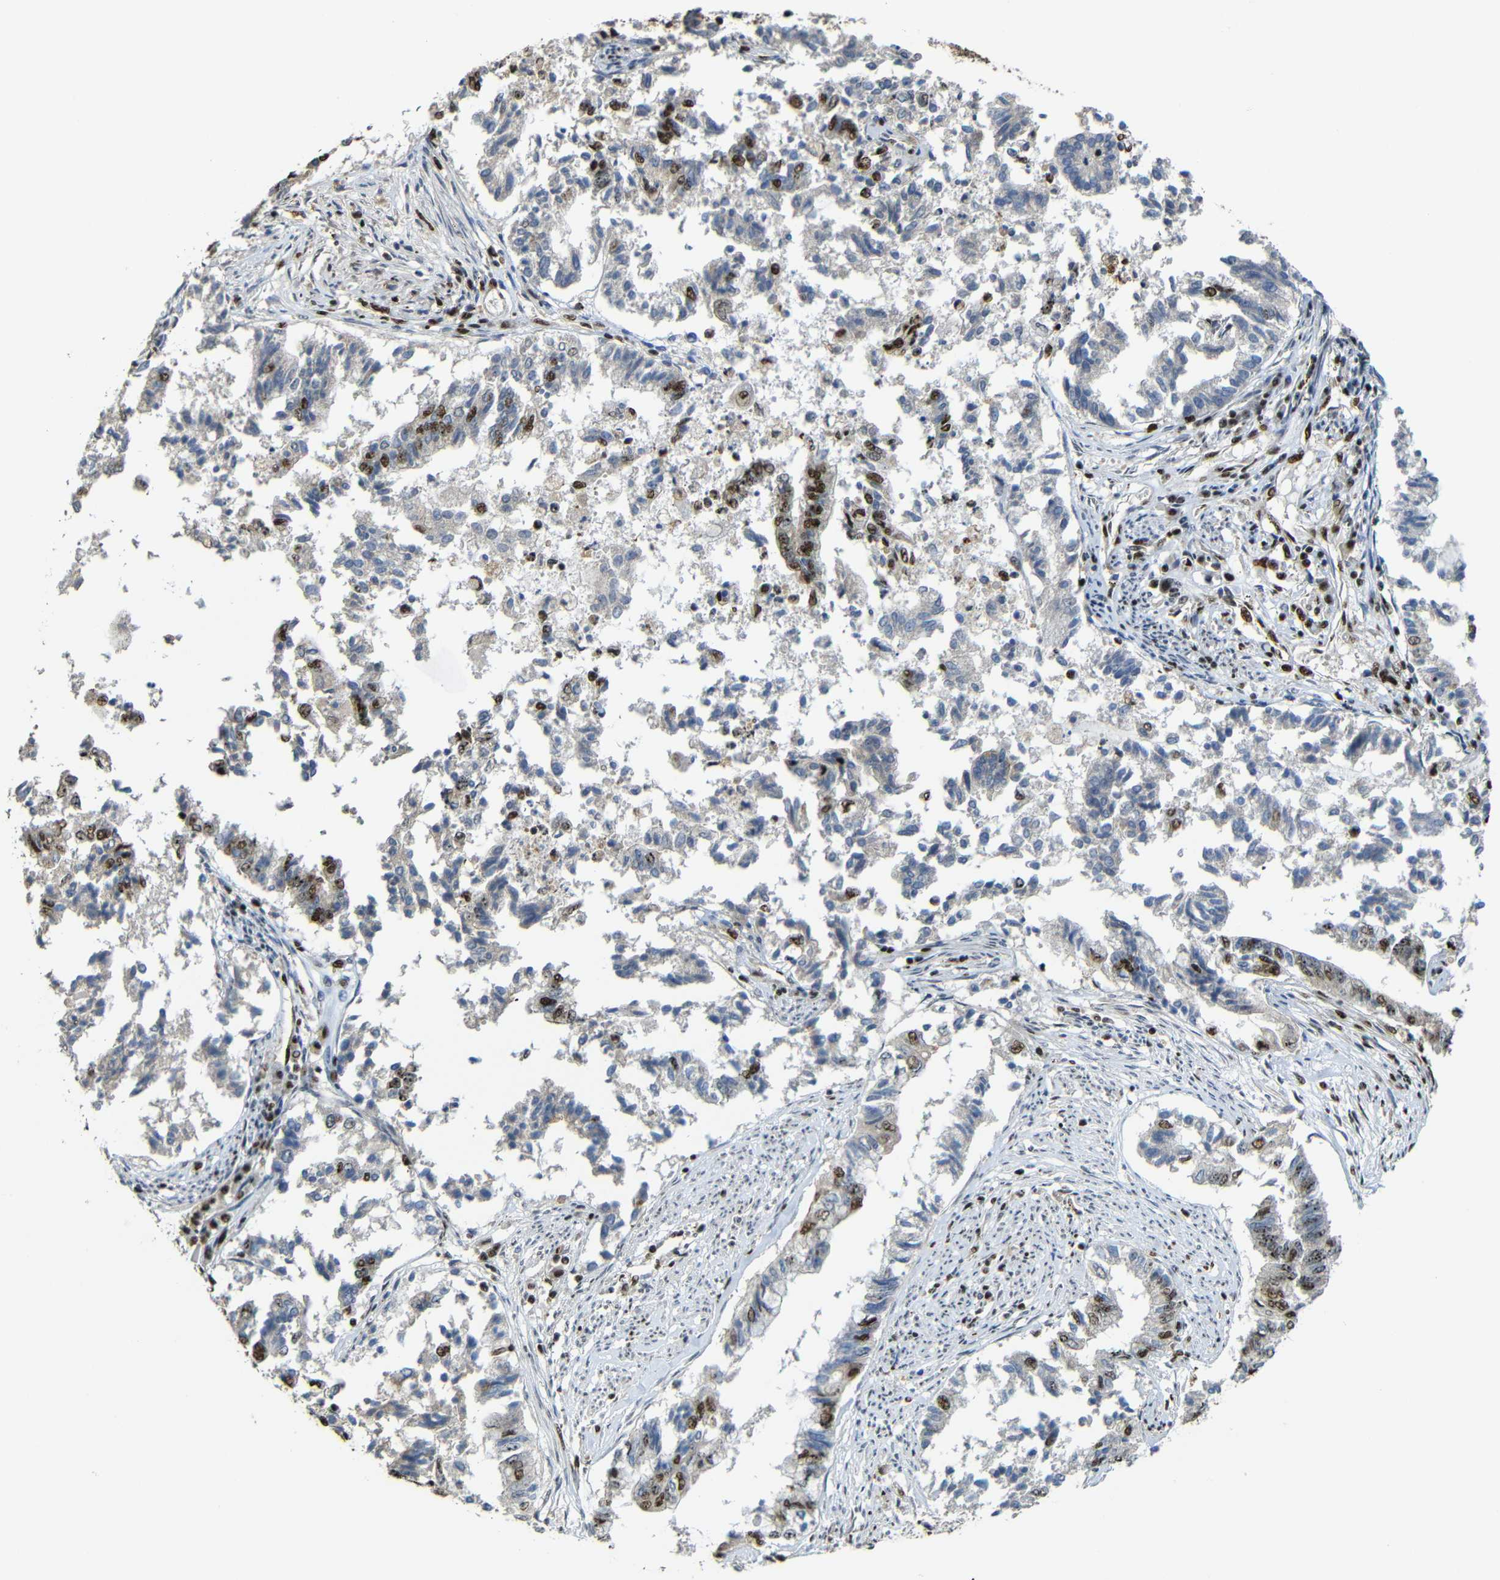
{"staining": {"intensity": "strong", "quantity": "<25%", "location": "cytoplasmic/membranous,nuclear"}, "tissue": "endometrial cancer", "cell_type": "Tumor cells", "image_type": "cancer", "snomed": [{"axis": "morphology", "description": "Necrosis, NOS"}, {"axis": "morphology", "description": "Adenocarcinoma, NOS"}, {"axis": "topography", "description": "Endometrium"}], "caption": "Immunohistochemistry (IHC) image of neoplastic tissue: endometrial cancer stained using immunohistochemistry (IHC) demonstrates medium levels of strong protein expression localized specifically in the cytoplasmic/membranous and nuclear of tumor cells, appearing as a cytoplasmic/membranous and nuclear brown color.", "gene": "TCF7L2", "patient": {"sex": "female", "age": 79}}